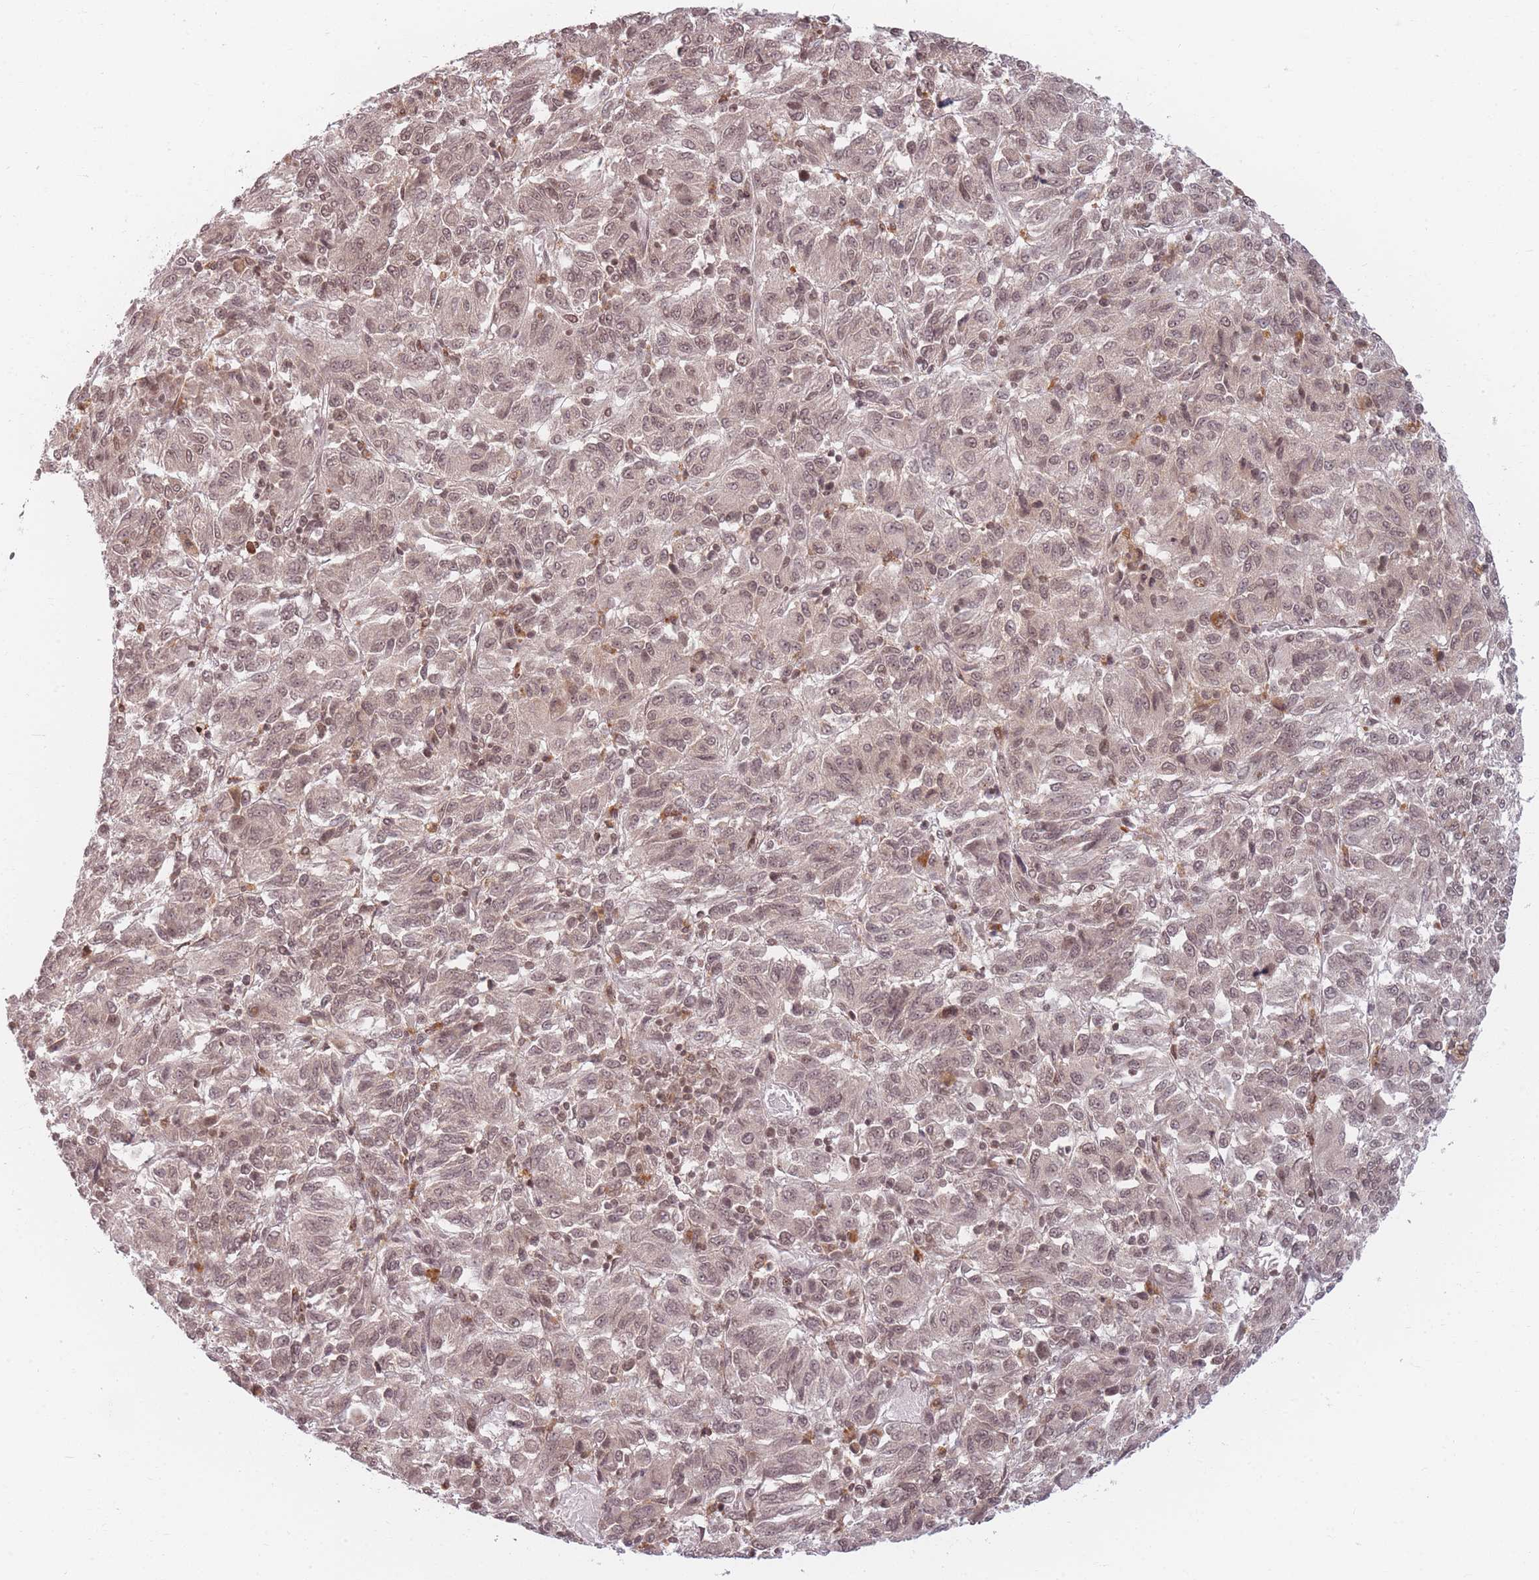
{"staining": {"intensity": "weak", "quantity": ">75%", "location": "cytoplasmic/membranous,nuclear"}, "tissue": "melanoma", "cell_type": "Tumor cells", "image_type": "cancer", "snomed": [{"axis": "morphology", "description": "Malignant melanoma, Metastatic site"}, {"axis": "topography", "description": "Lung"}], "caption": "A brown stain shows weak cytoplasmic/membranous and nuclear staining of a protein in malignant melanoma (metastatic site) tumor cells.", "gene": "SPATA45", "patient": {"sex": "male", "age": 64}}